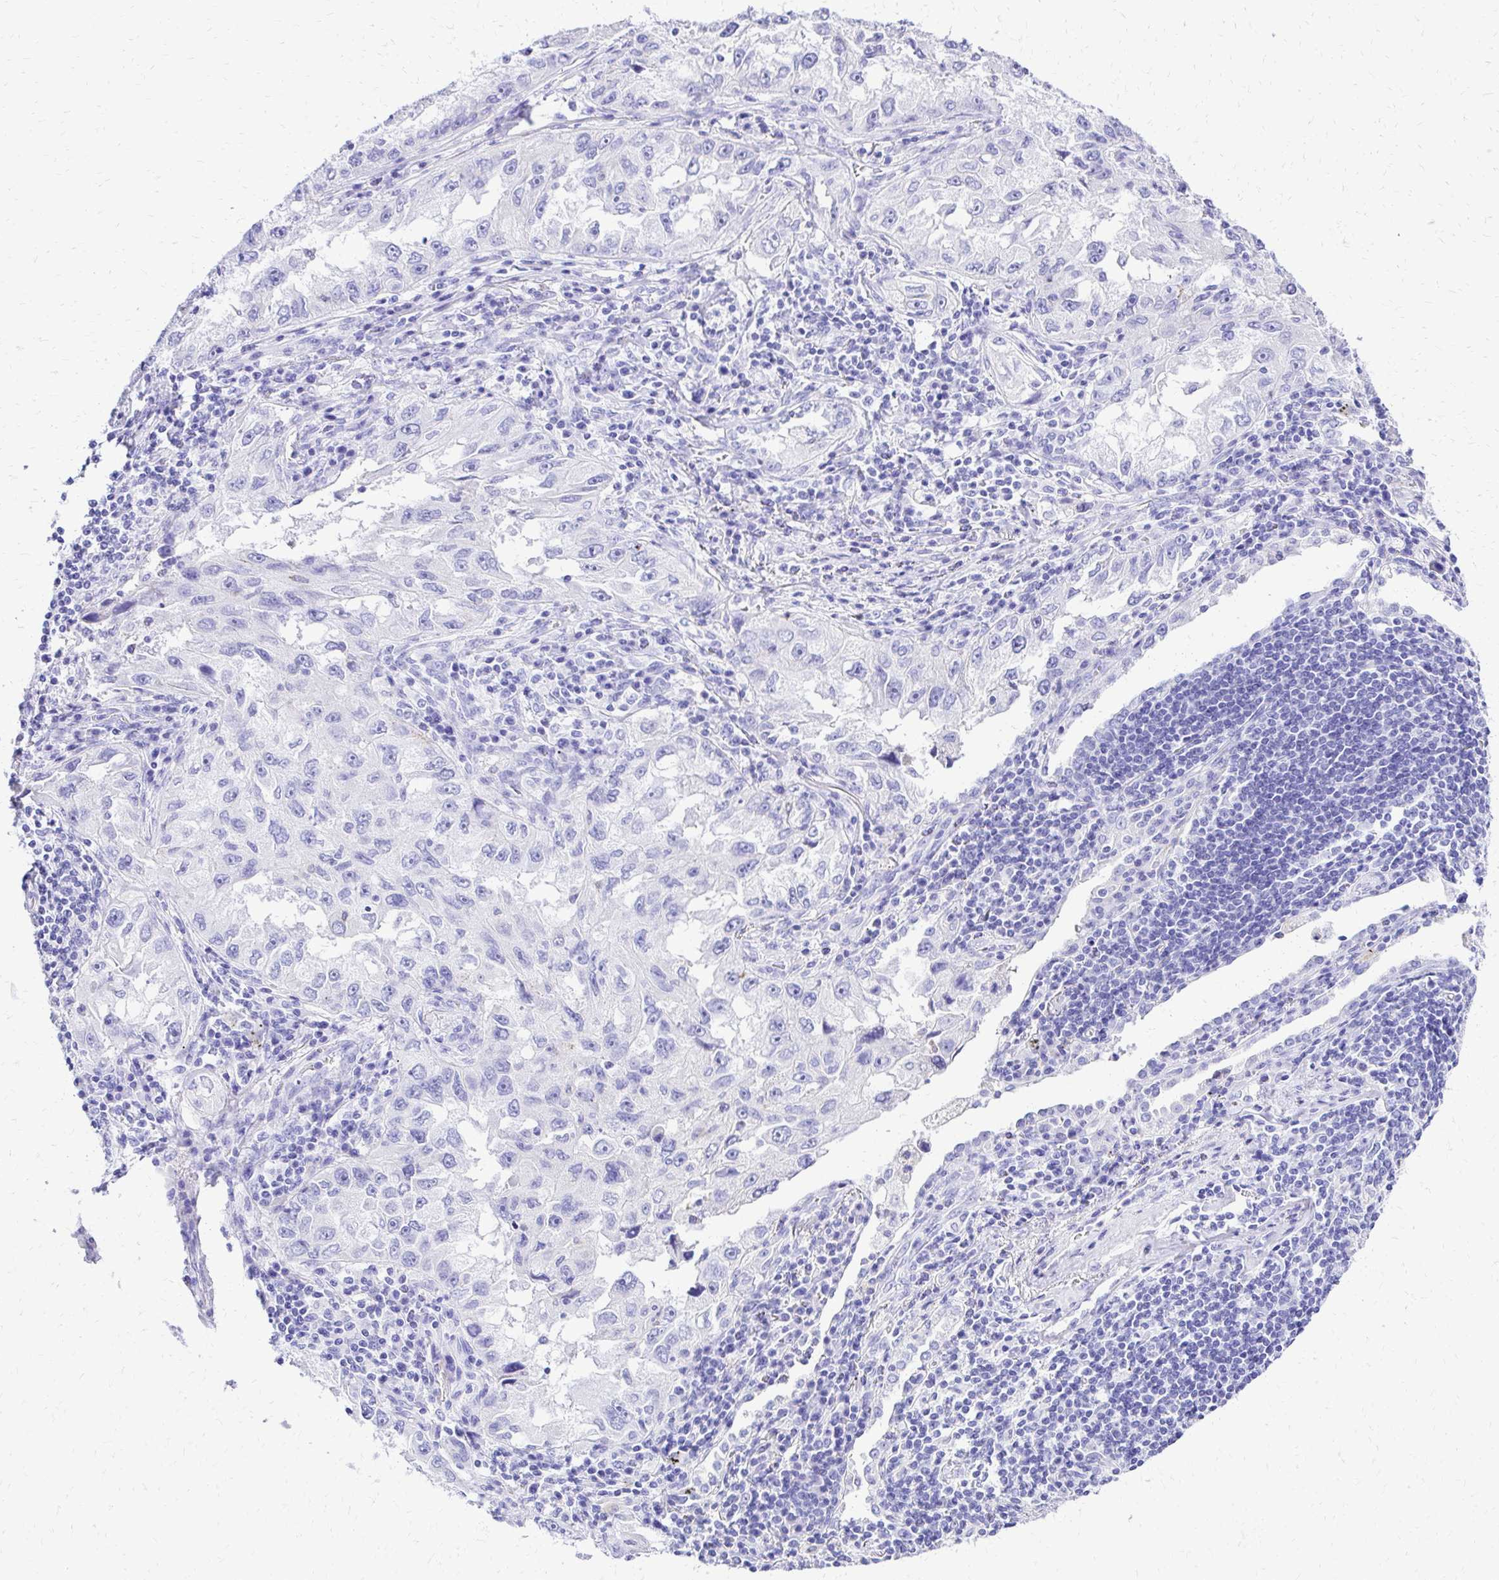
{"staining": {"intensity": "negative", "quantity": "none", "location": "none"}, "tissue": "lung cancer", "cell_type": "Tumor cells", "image_type": "cancer", "snomed": [{"axis": "morphology", "description": "Adenocarcinoma, NOS"}, {"axis": "topography", "description": "Lung"}], "caption": "IHC photomicrograph of lung adenocarcinoma stained for a protein (brown), which shows no expression in tumor cells.", "gene": "S100G", "patient": {"sex": "female", "age": 73}}